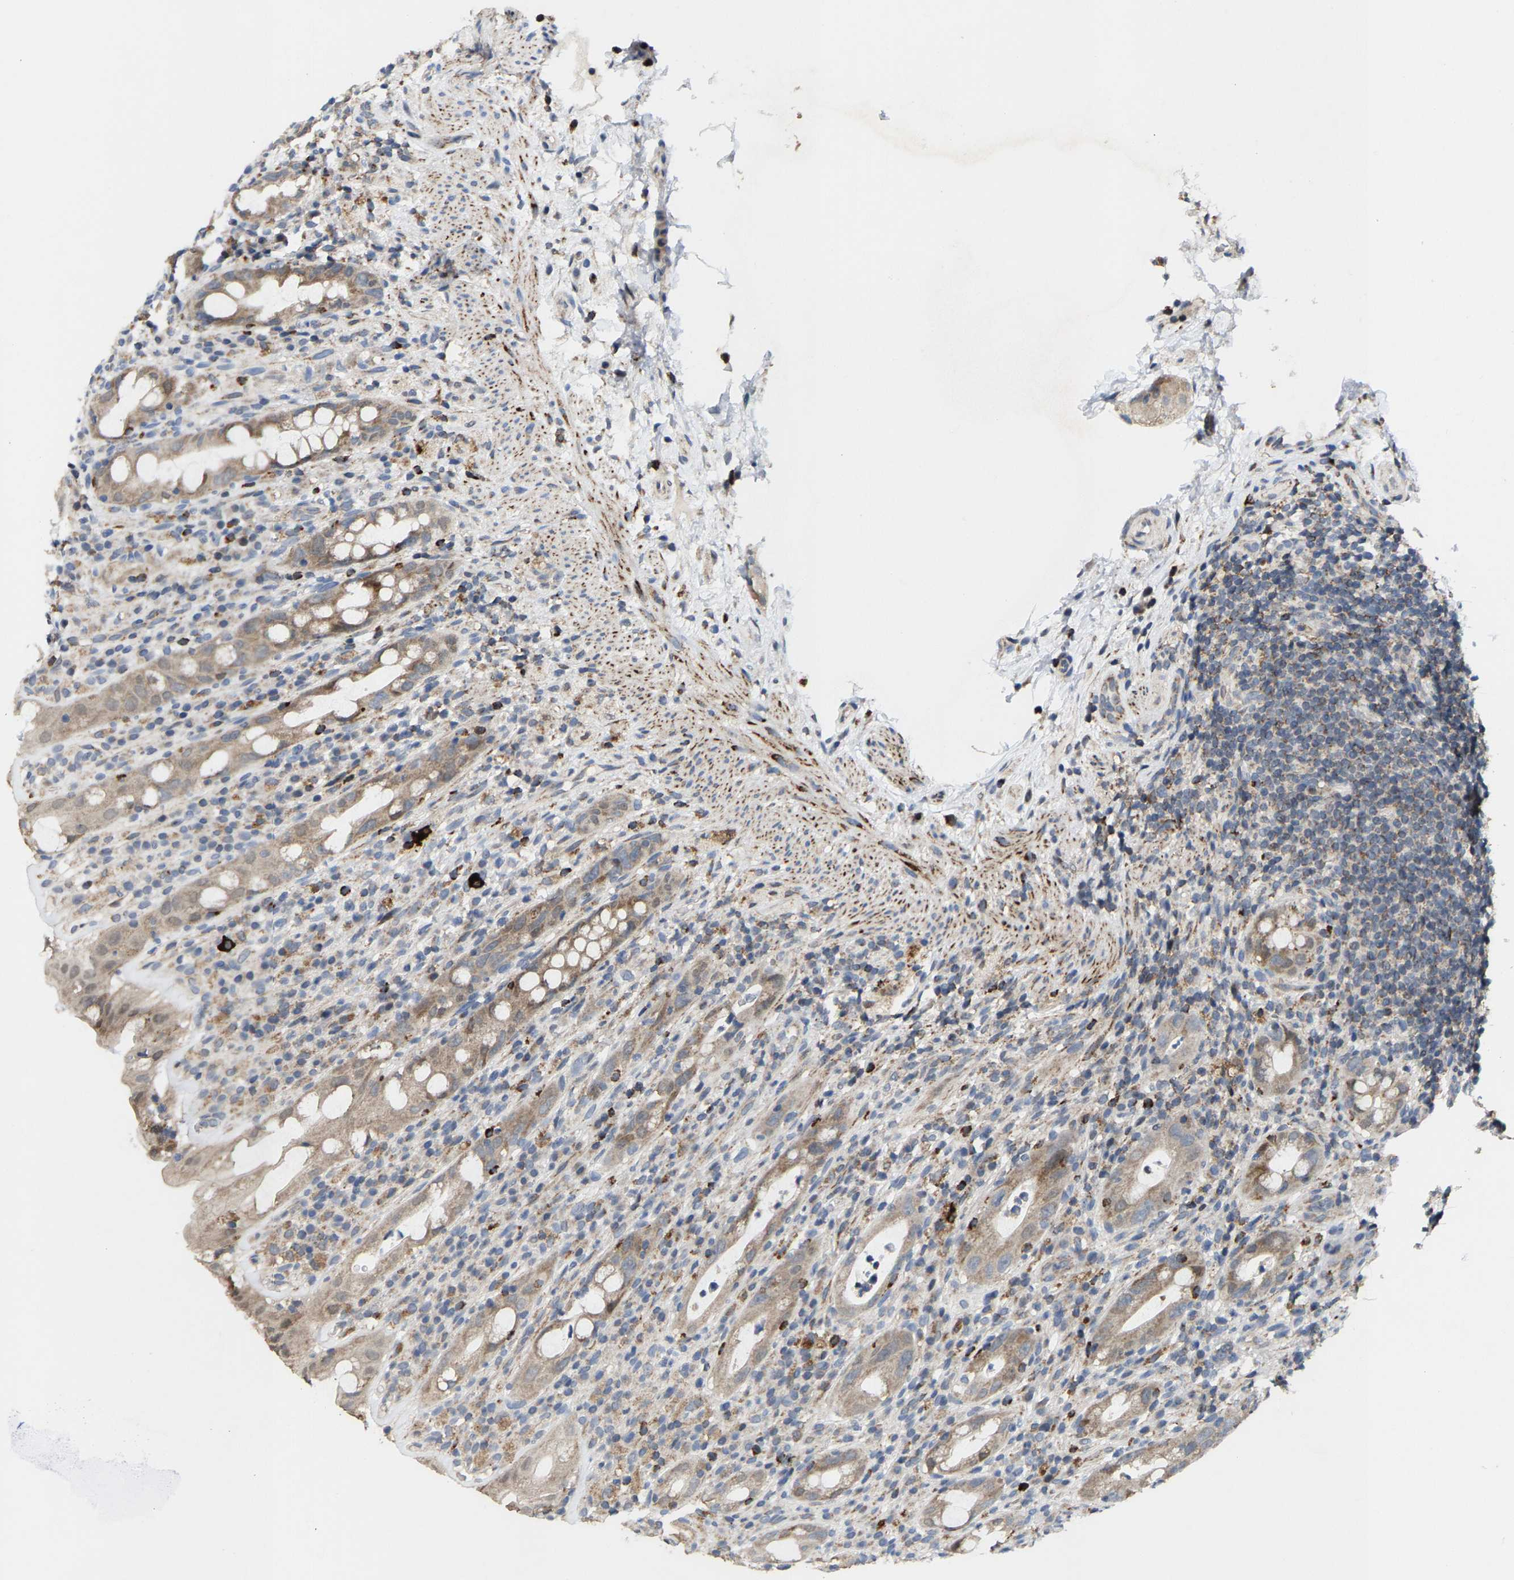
{"staining": {"intensity": "moderate", "quantity": "25%-75%", "location": "cytoplasmic/membranous"}, "tissue": "rectum", "cell_type": "Glandular cells", "image_type": "normal", "snomed": [{"axis": "morphology", "description": "Normal tissue, NOS"}, {"axis": "topography", "description": "Rectum"}], "caption": "Immunohistochemistry (IHC) of normal rectum reveals medium levels of moderate cytoplasmic/membranous expression in about 25%-75% of glandular cells.", "gene": "TDRKH", "patient": {"sex": "male", "age": 44}}